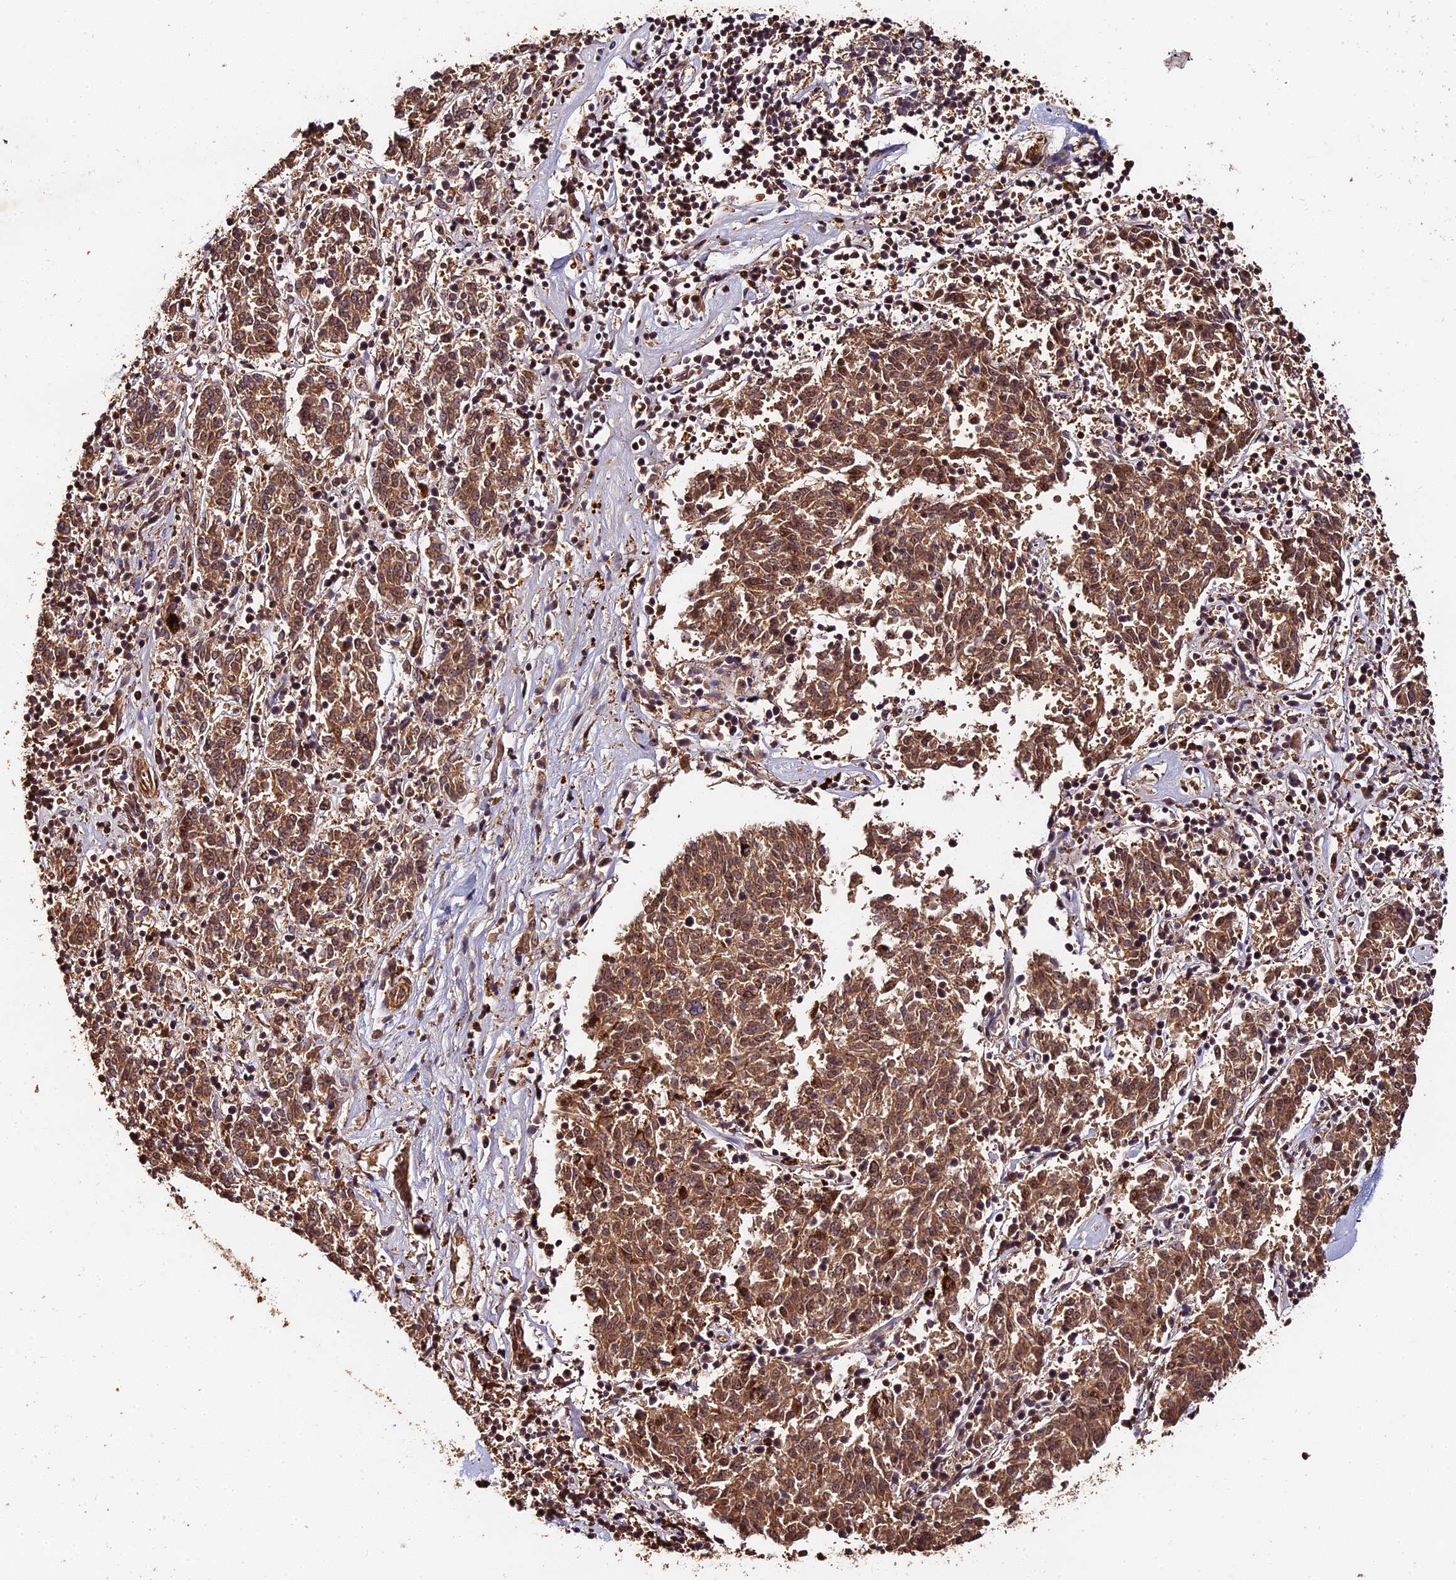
{"staining": {"intensity": "moderate", "quantity": ">75%", "location": "cytoplasmic/membranous,nuclear"}, "tissue": "melanoma", "cell_type": "Tumor cells", "image_type": "cancer", "snomed": [{"axis": "morphology", "description": "Malignant melanoma, NOS"}, {"axis": "topography", "description": "Skin"}], "caption": "Immunohistochemical staining of human melanoma shows medium levels of moderate cytoplasmic/membranous and nuclear protein staining in about >75% of tumor cells. The staining was performed using DAB, with brown indicating positive protein expression. Nuclei are stained blue with hematoxylin.", "gene": "MMP15", "patient": {"sex": "female", "age": 72}}